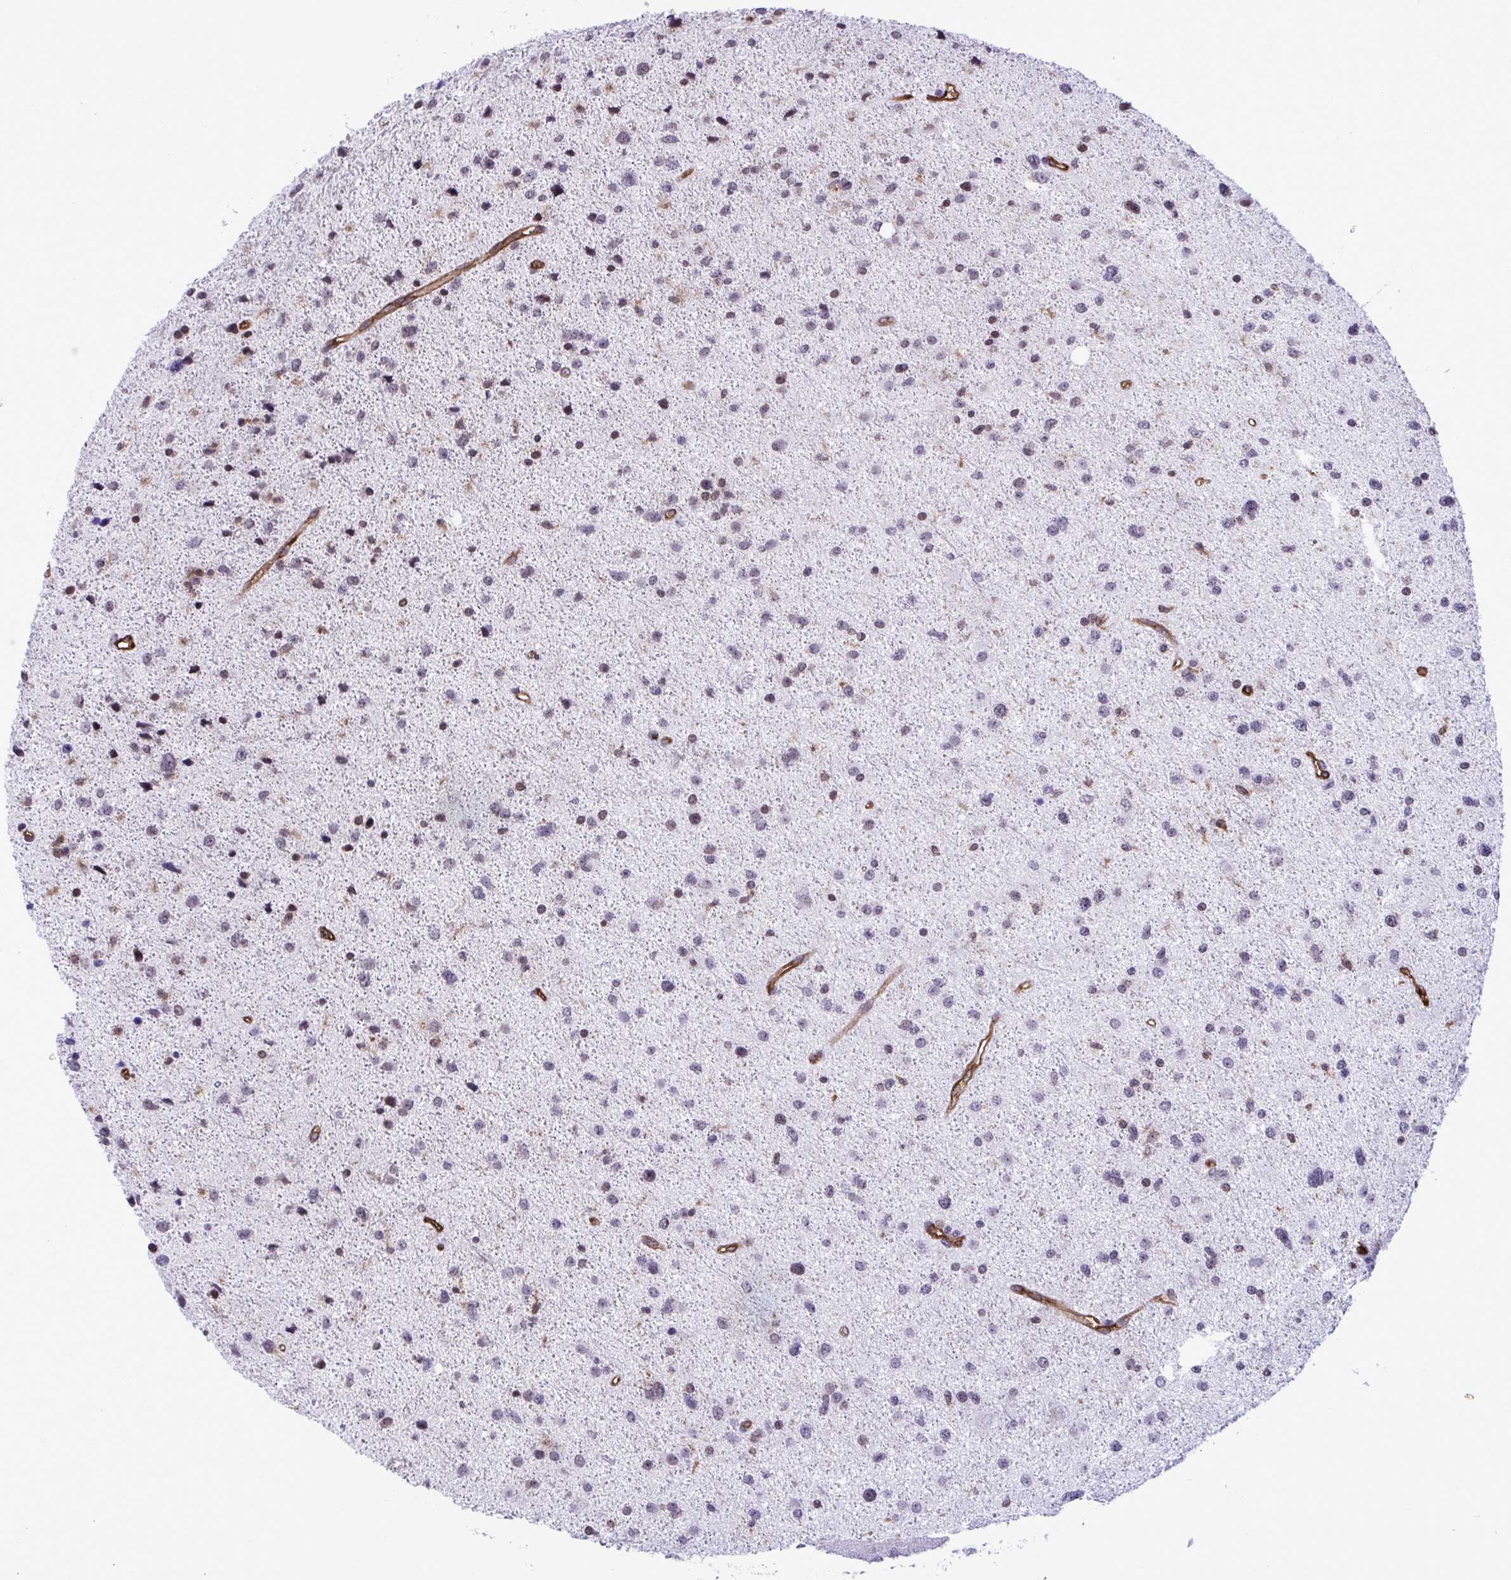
{"staining": {"intensity": "weak", "quantity": "<25%", "location": "nuclear"}, "tissue": "glioma", "cell_type": "Tumor cells", "image_type": "cancer", "snomed": [{"axis": "morphology", "description": "Glioma, malignant, Low grade"}, {"axis": "topography", "description": "Brain"}], "caption": "Tumor cells are negative for protein expression in human malignant low-grade glioma.", "gene": "EML1", "patient": {"sex": "female", "age": 55}}